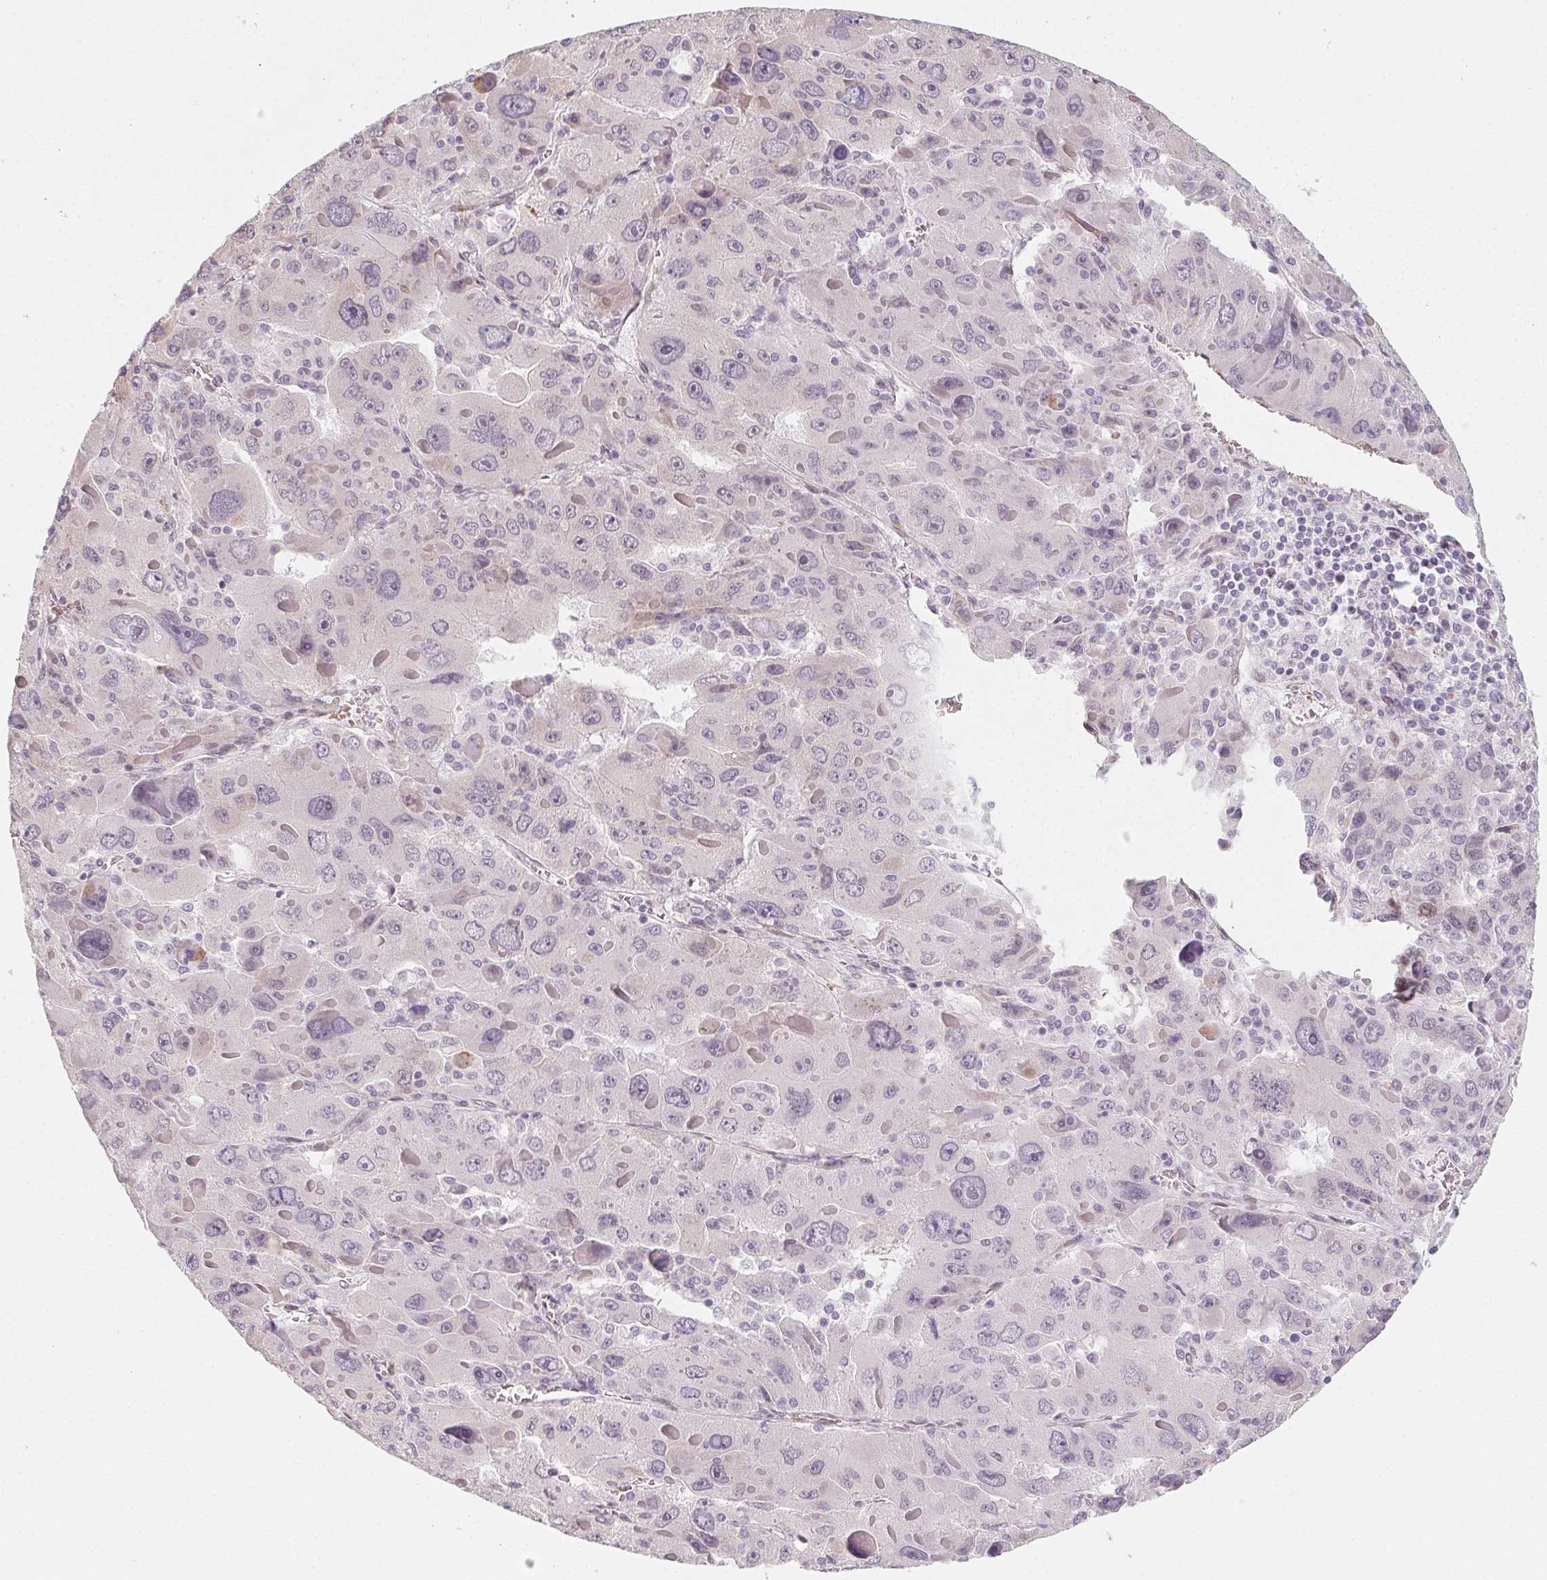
{"staining": {"intensity": "negative", "quantity": "none", "location": "none"}, "tissue": "liver cancer", "cell_type": "Tumor cells", "image_type": "cancer", "snomed": [{"axis": "morphology", "description": "Carcinoma, Hepatocellular, NOS"}, {"axis": "topography", "description": "Liver"}], "caption": "This is an immunohistochemistry (IHC) photomicrograph of liver hepatocellular carcinoma. There is no expression in tumor cells.", "gene": "CCDC96", "patient": {"sex": "female", "age": 41}}